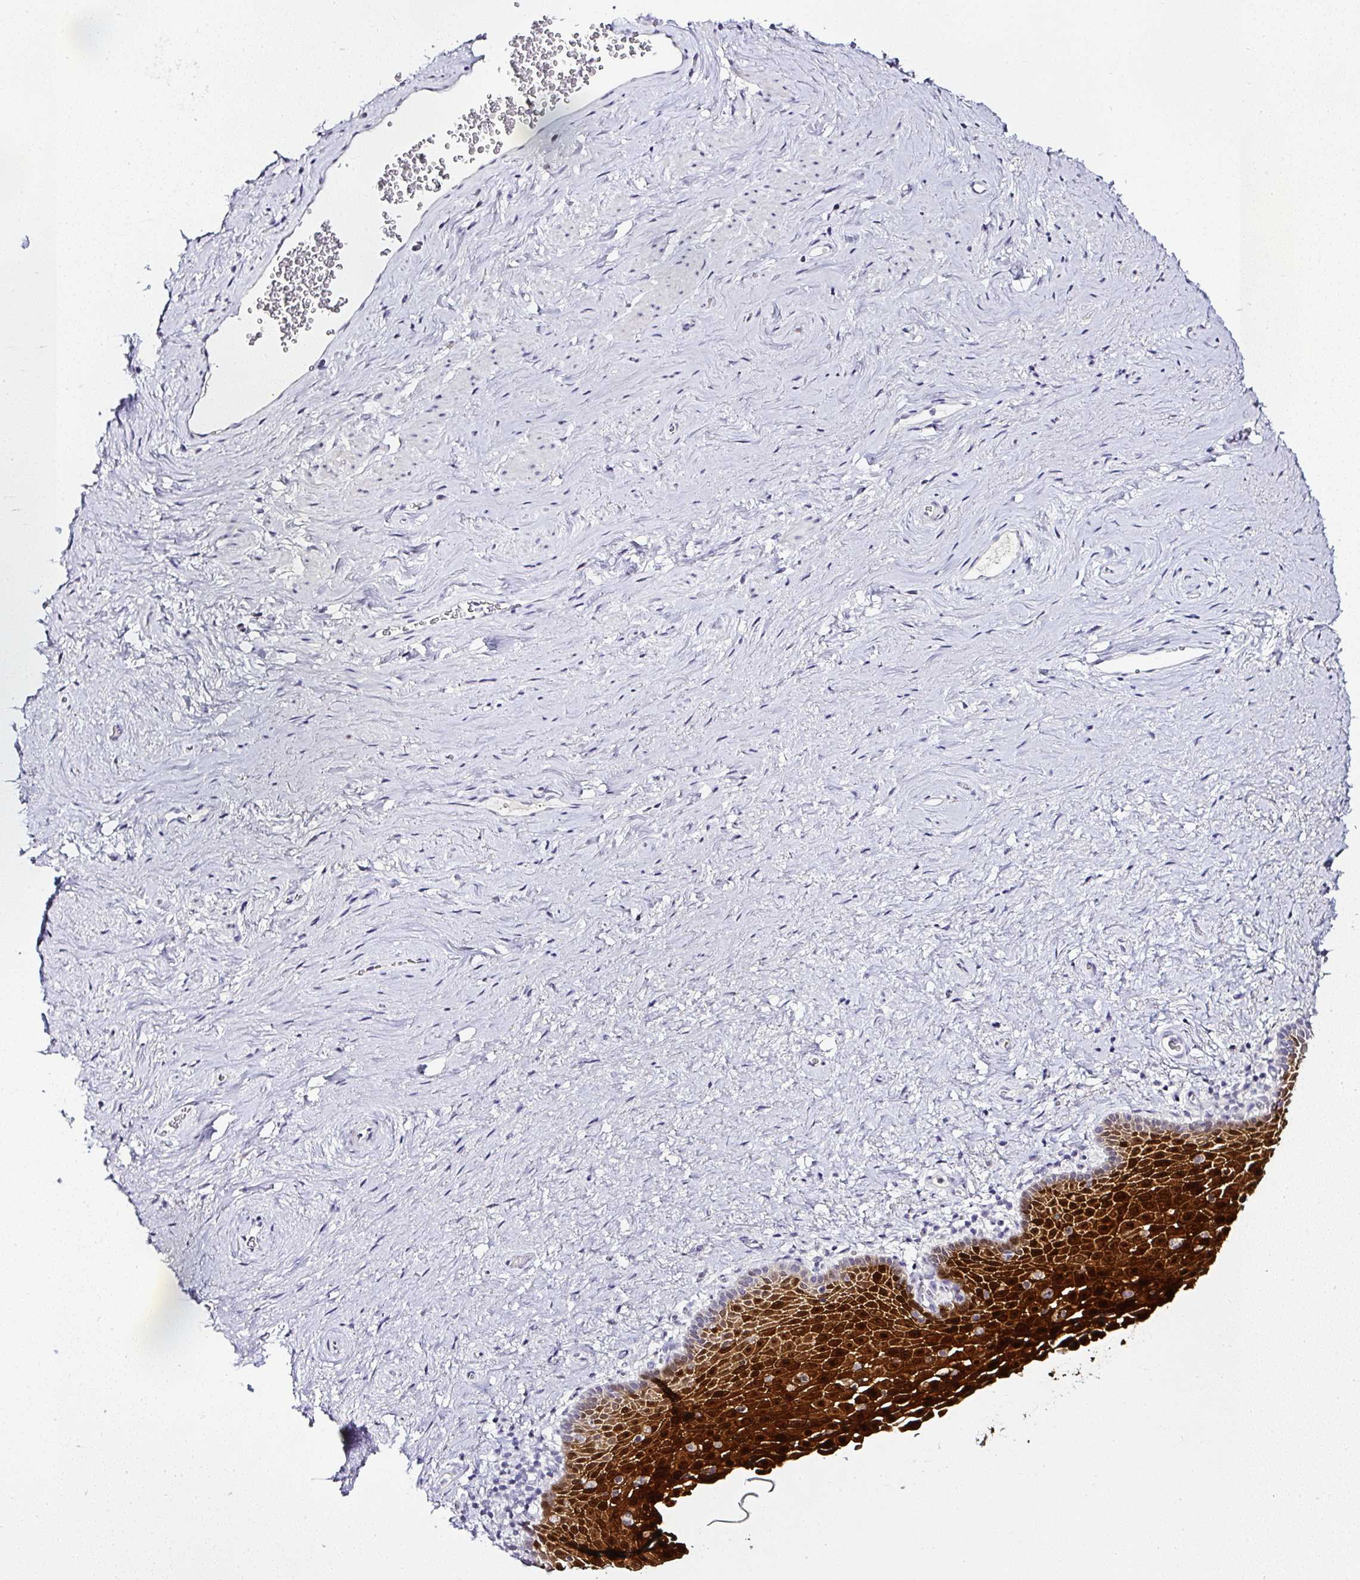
{"staining": {"intensity": "strong", "quantity": ">75%", "location": "cytoplasmic/membranous,nuclear"}, "tissue": "vagina", "cell_type": "Squamous epithelial cells", "image_type": "normal", "snomed": [{"axis": "morphology", "description": "Normal tissue, NOS"}, {"axis": "topography", "description": "Vagina"}], "caption": "This image exhibits immunohistochemistry staining of unremarkable human vagina, with high strong cytoplasmic/membranous,nuclear positivity in about >75% of squamous epithelial cells.", "gene": "SERPINB3", "patient": {"sex": "female", "age": 61}}